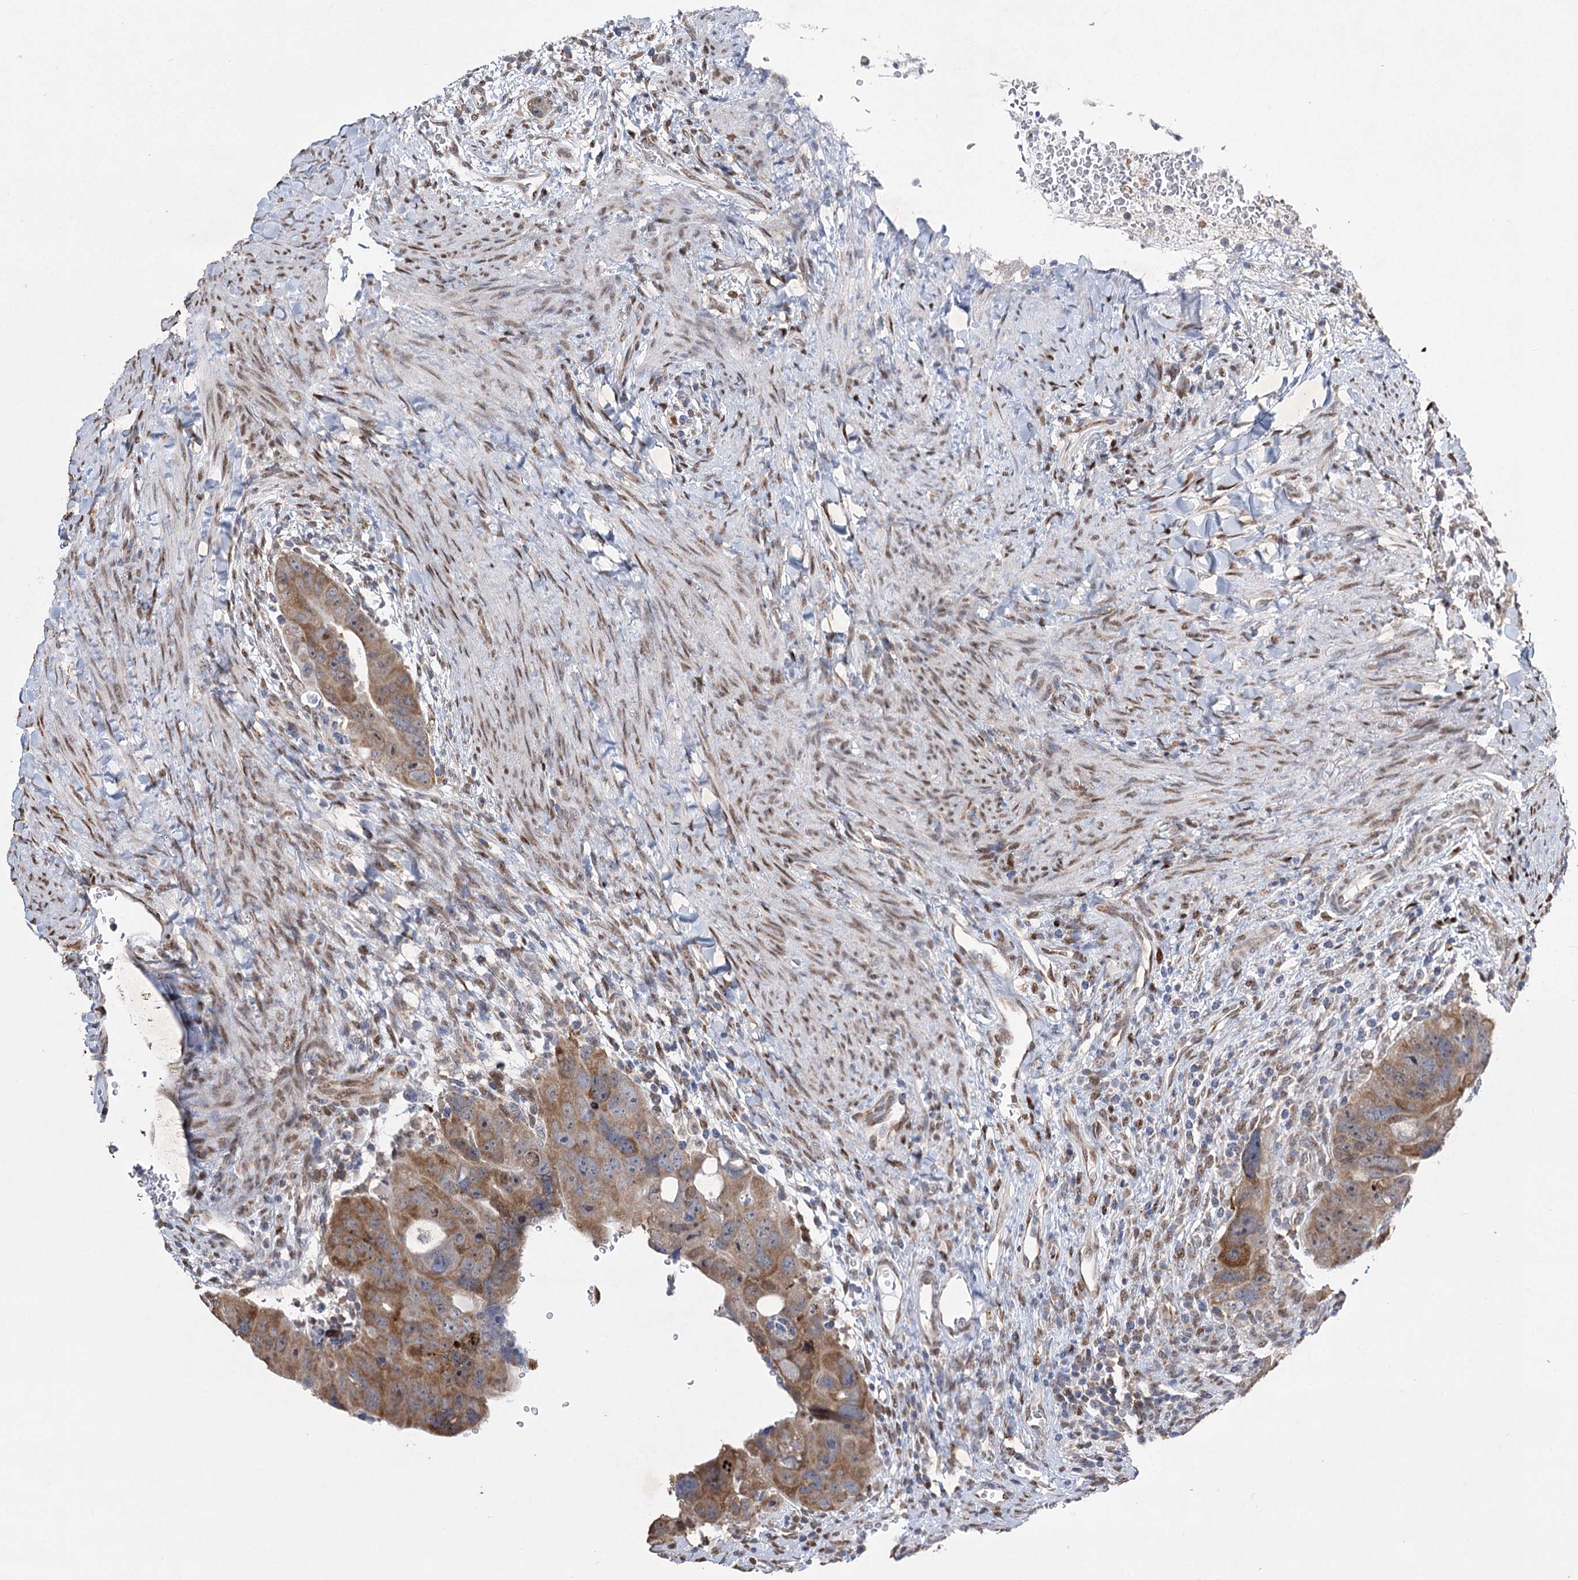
{"staining": {"intensity": "moderate", "quantity": ">75%", "location": "cytoplasmic/membranous"}, "tissue": "colorectal cancer", "cell_type": "Tumor cells", "image_type": "cancer", "snomed": [{"axis": "morphology", "description": "Adenocarcinoma, NOS"}, {"axis": "topography", "description": "Rectum"}], "caption": "The micrograph shows immunohistochemical staining of adenocarcinoma (colorectal). There is moderate cytoplasmic/membranous staining is identified in approximately >75% of tumor cells.", "gene": "NFU1", "patient": {"sex": "male", "age": 59}}